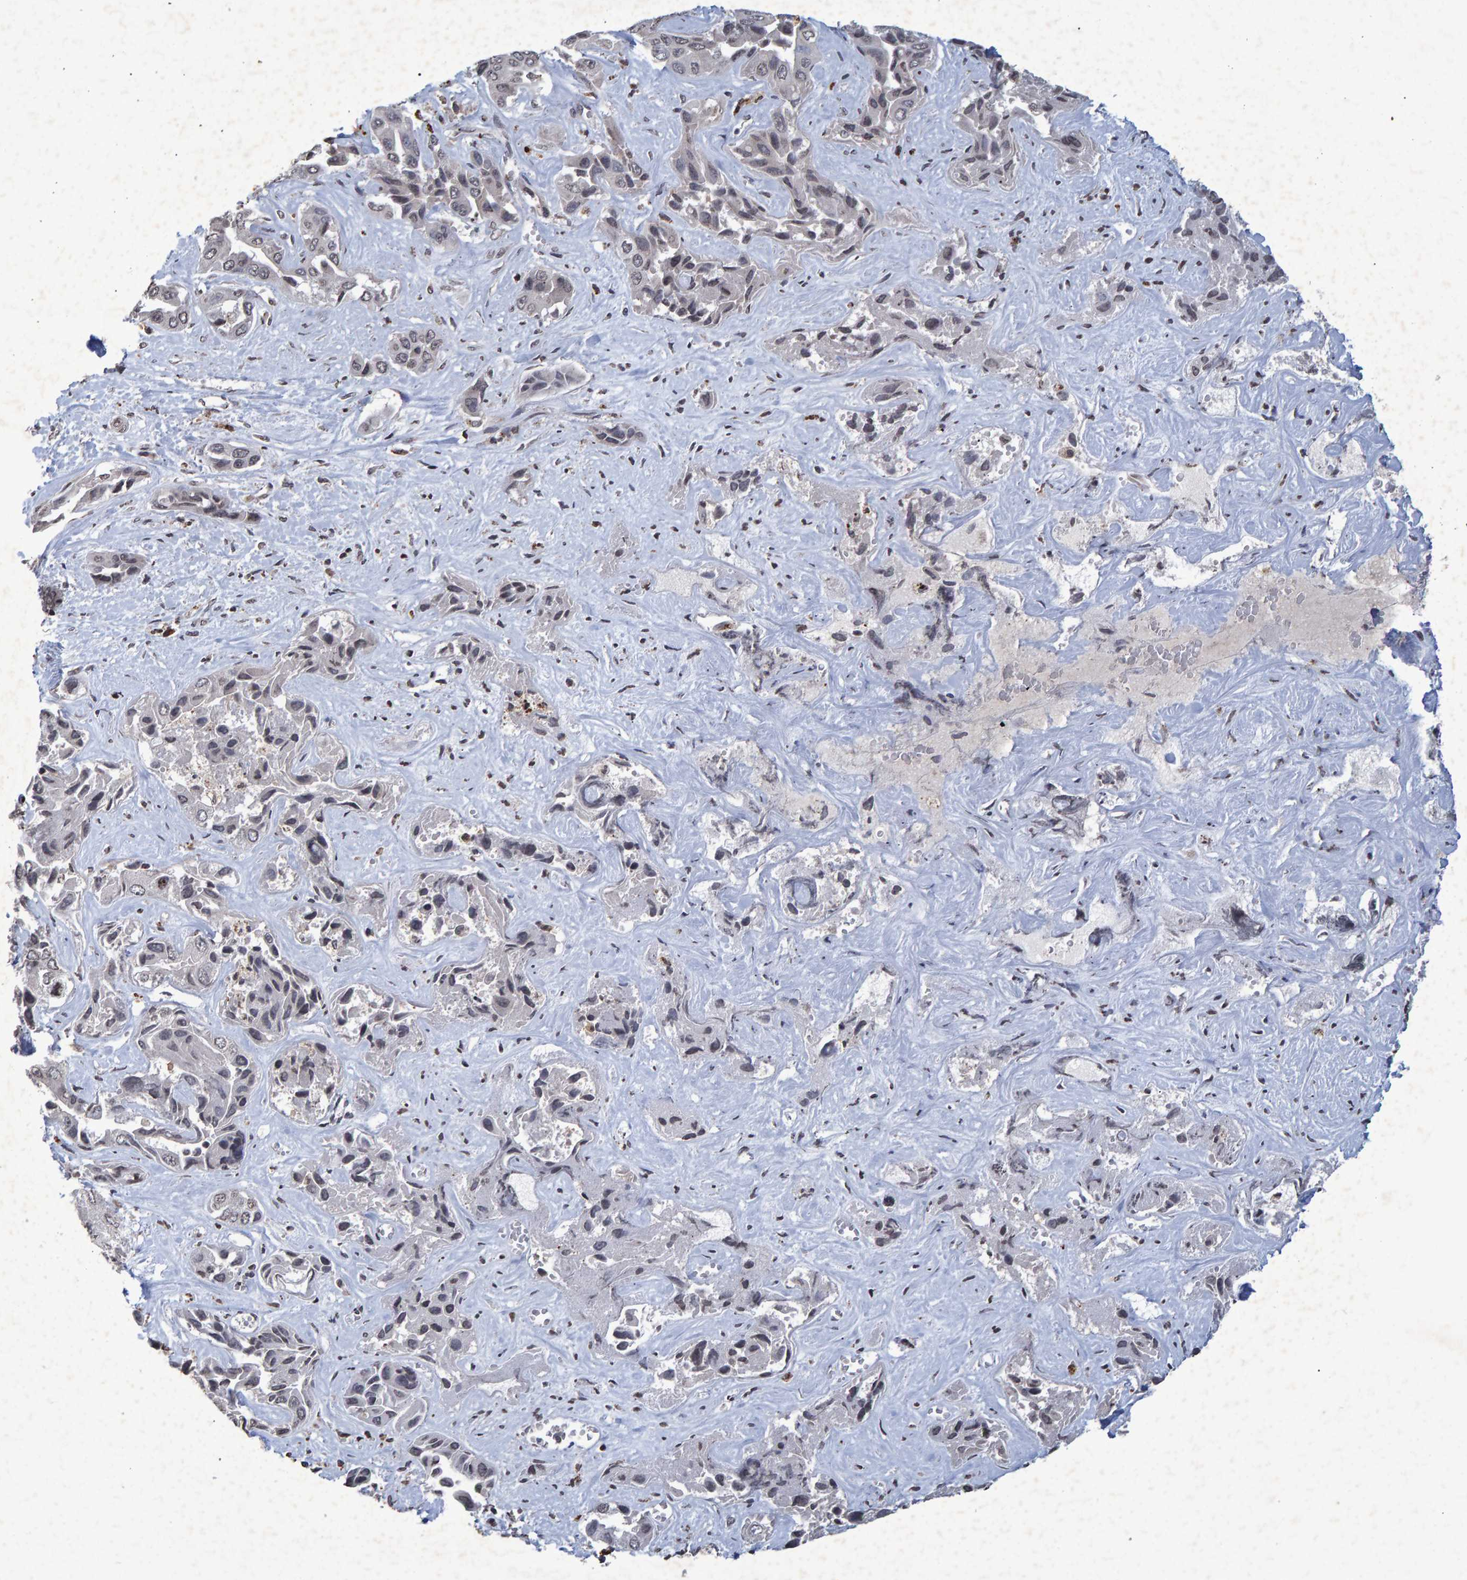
{"staining": {"intensity": "negative", "quantity": "none", "location": "none"}, "tissue": "liver cancer", "cell_type": "Tumor cells", "image_type": "cancer", "snomed": [{"axis": "morphology", "description": "Cholangiocarcinoma"}, {"axis": "topography", "description": "Liver"}], "caption": "Histopathology image shows no significant protein positivity in tumor cells of liver cholangiocarcinoma. Nuclei are stained in blue.", "gene": "GALC", "patient": {"sex": "female", "age": 52}}